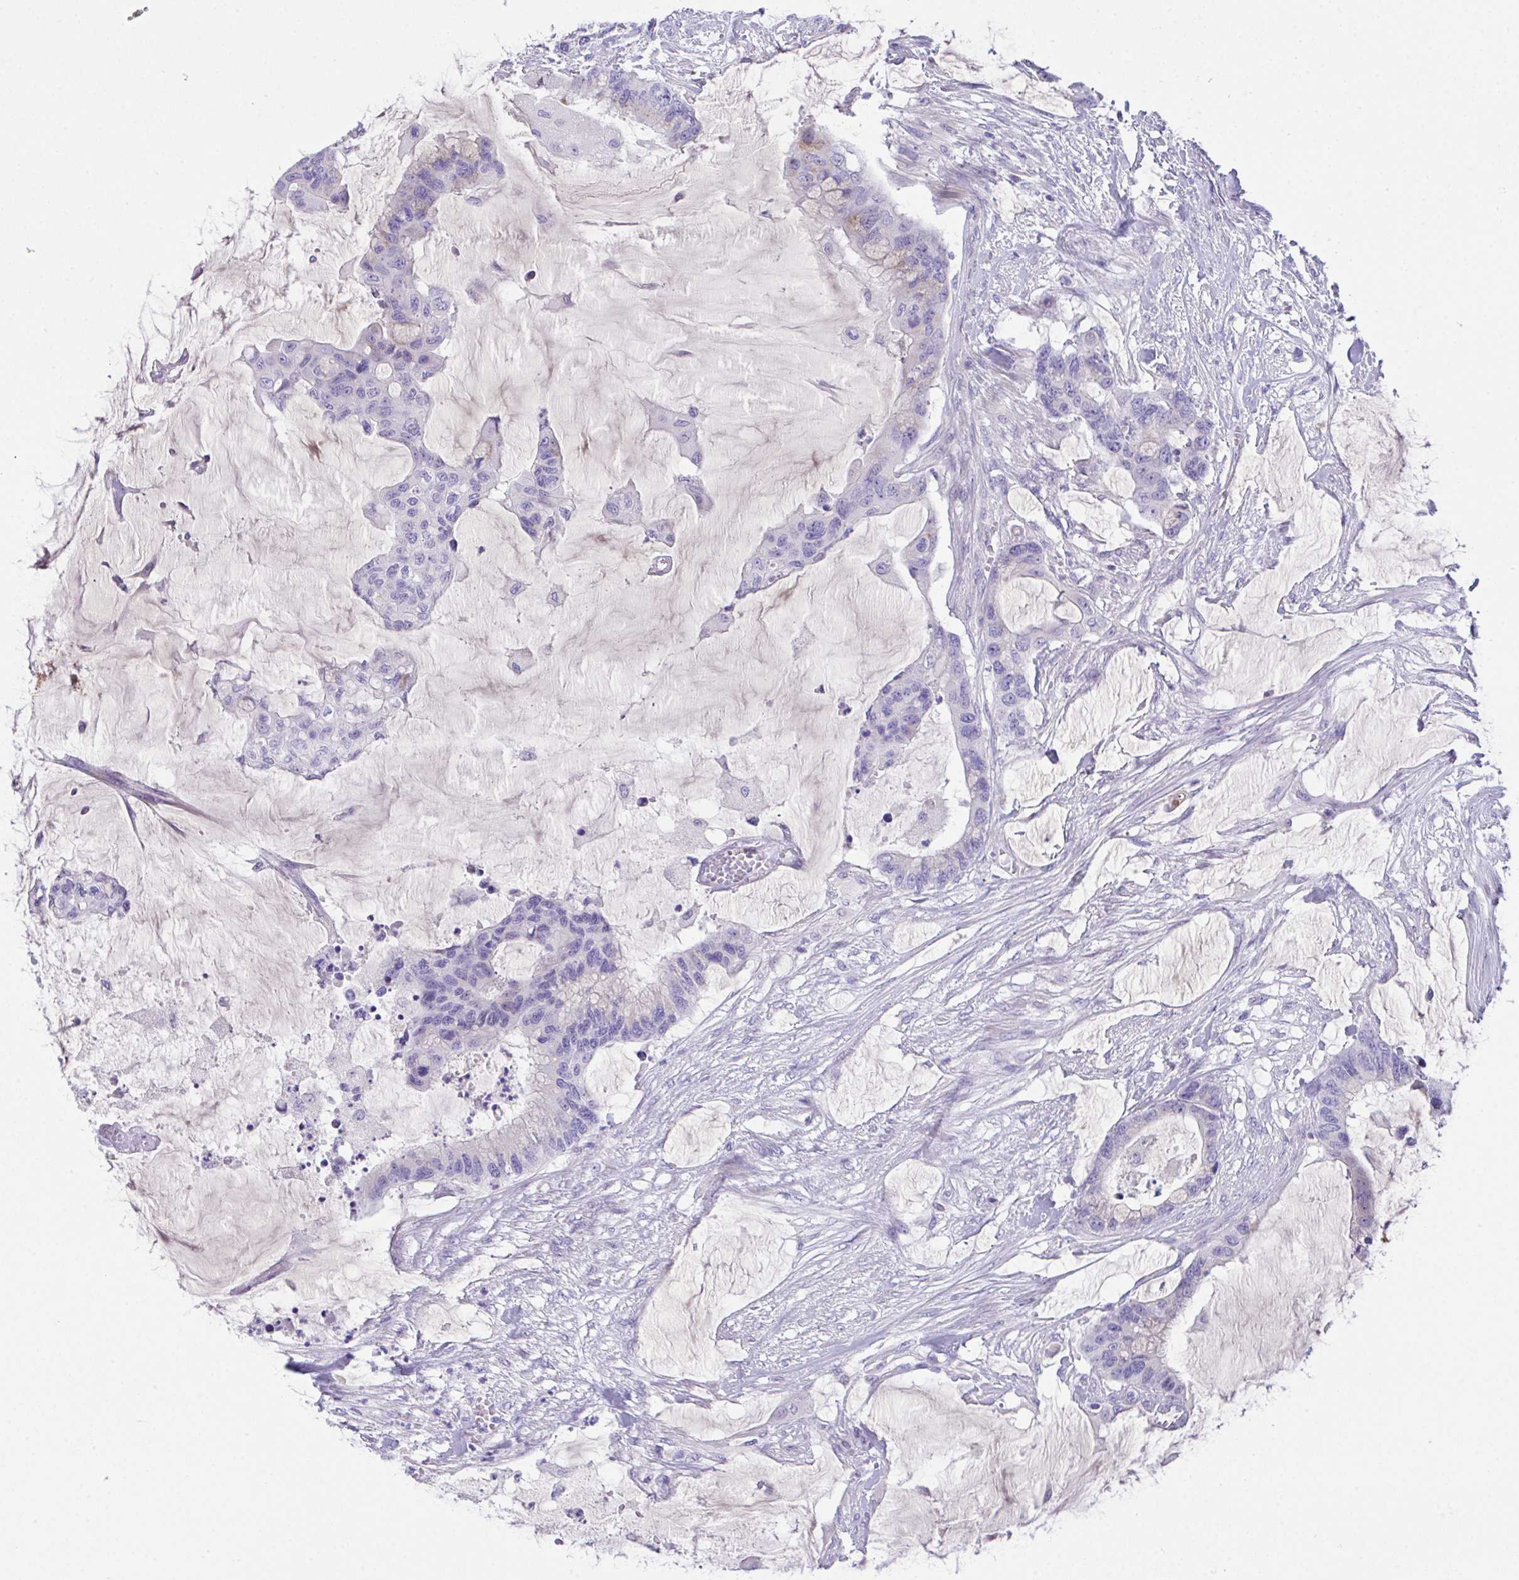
{"staining": {"intensity": "negative", "quantity": "none", "location": "none"}, "tissue": "colorectal cancer", "cell_type": "Tumor cells", "image_type": "cancer", "snomed": [{"axis": "morphology", "description": "Adenocarcinoma, NOS"}, {"axis": "topography", "description": "Rectum"}], "caption": "An immunohistochemistry (IHC) micrograph of adenocarcinoma (colorectal) is shown. There is no staining in tumor cells of adenocarcinoma (colorectal).", "gene": "SLC16A6", "patient": {"sex": "female", "age": 59}}